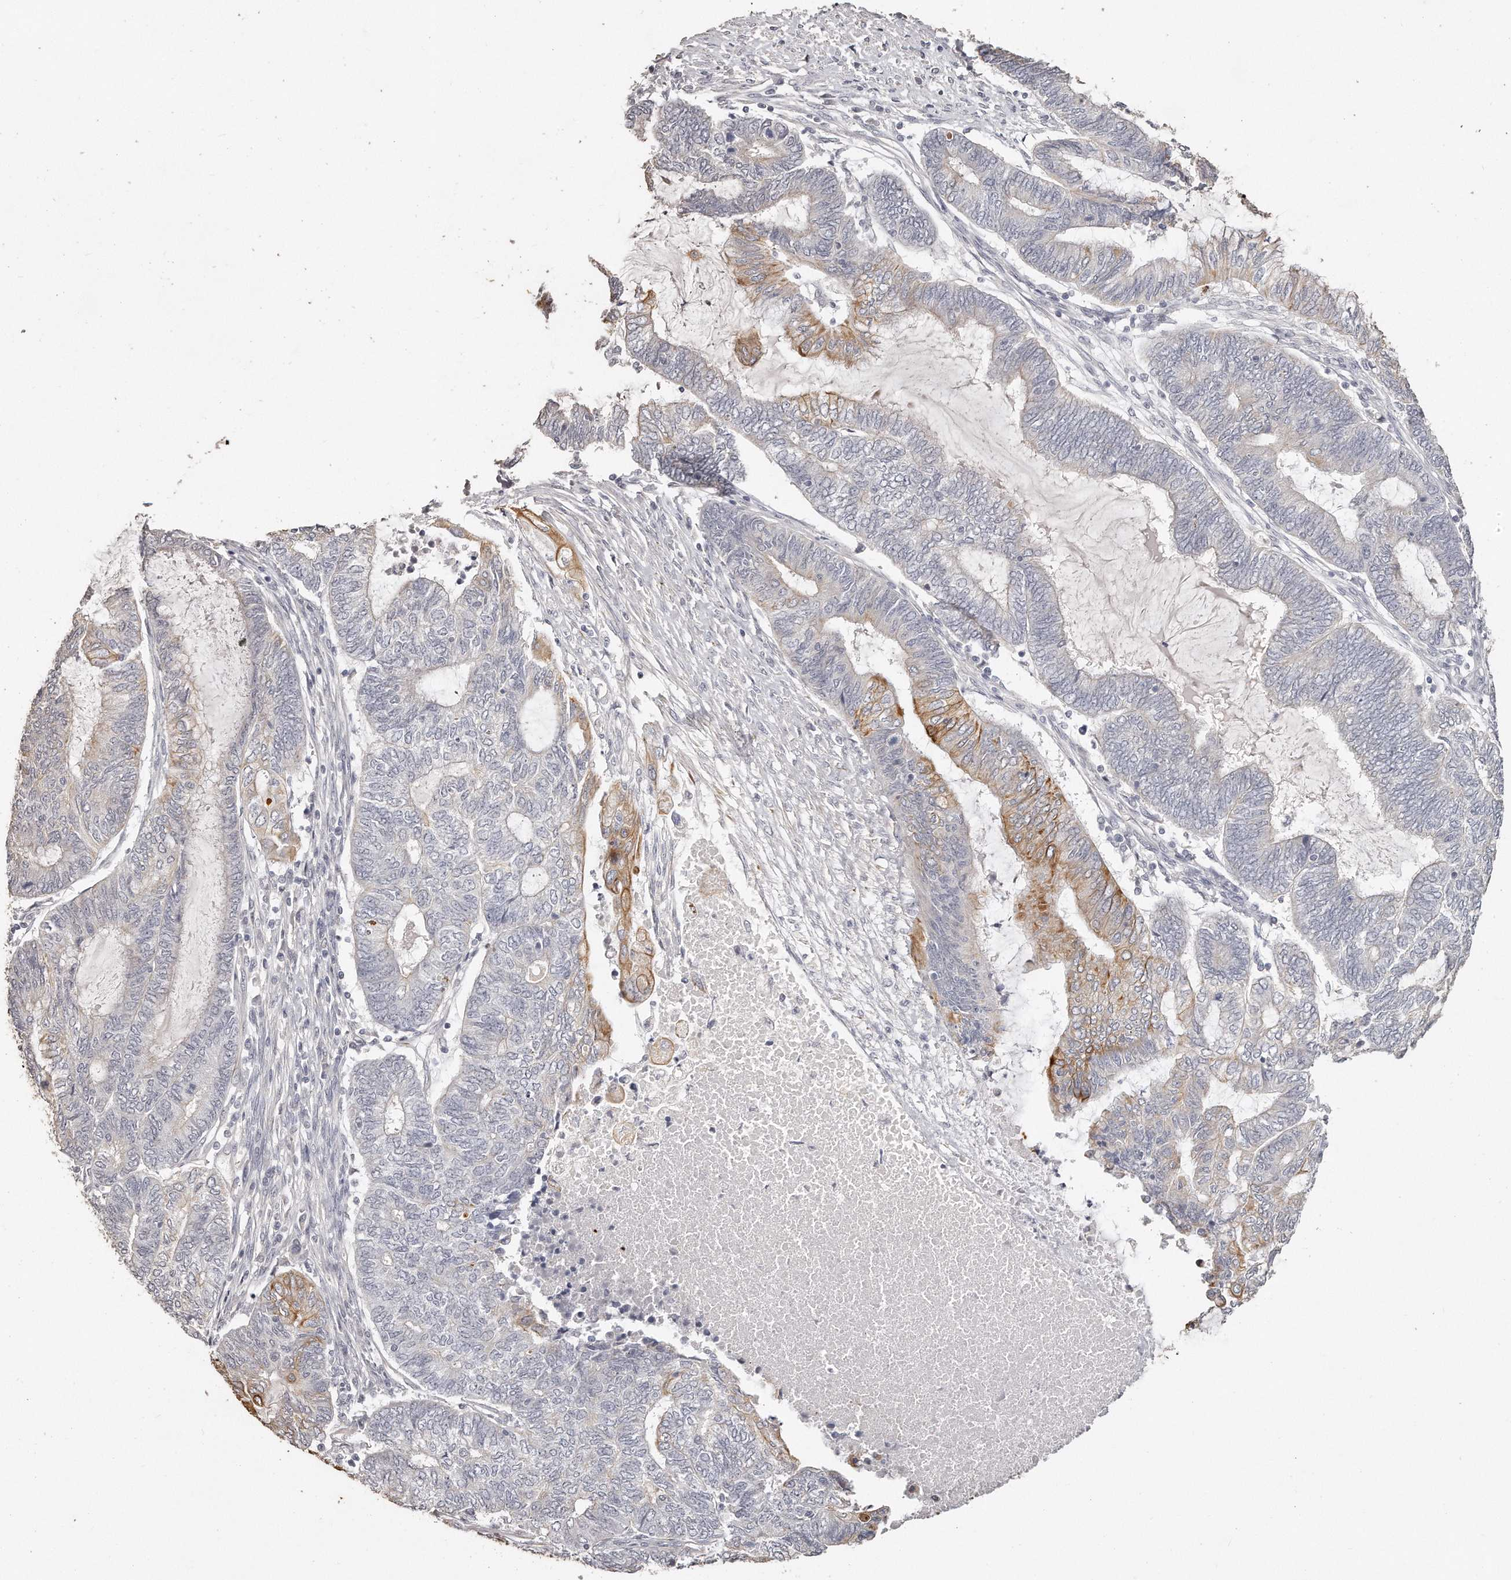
{"staining": {"intensity": "moderate", "quantity": "<25%", "location": "cytoplasmic/membranous"}, "tissue": "endometrial cancer", "cell_type": "Tumor cells", "image_type": "cancer", "snomed": [{"axis": "morphology", "description": "Adenocarcinoma, NOS"}, {"axis": "topography", "description": "Uterus"}, {"axis": "topography", "description": "Endometrium"}], "caption": "This image exhibits immunohistochemistry staining of human endometrial cancer, with low moderate cytoplasmic/membranous expression in approximately <25% of tumor cells.", "gene": "ZYG11A", "patient": {"sex": "female", "age": 70}}